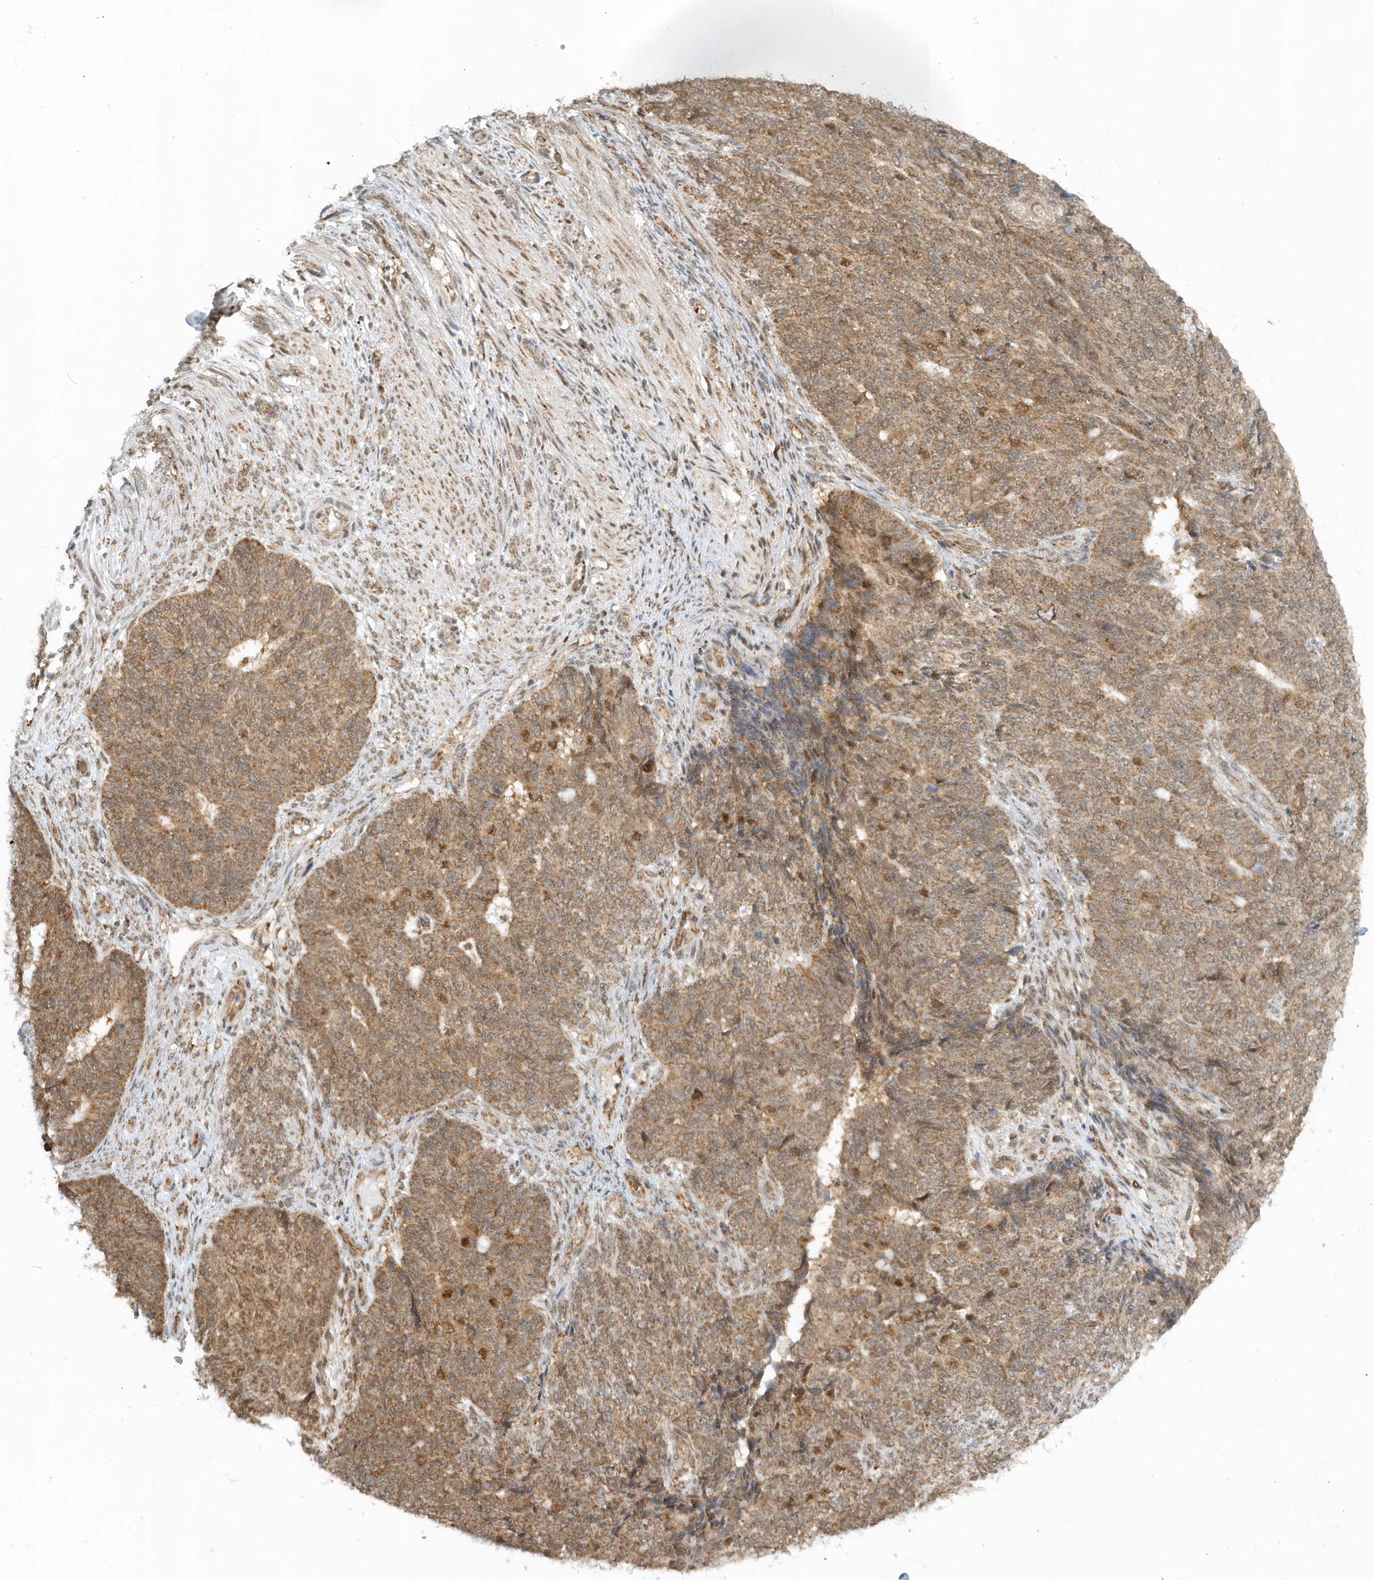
{"staining": {"intensity": "moderate", "quantity": ">75%", "location": "cytoplasmic/membranous,nuclear"}, "tissue": "endometrial cancer", "cell_type": "Tumor cells", "image_type": "cancer", "snomed": [{"axis": "morphology", "description": "Adenocarcinoma, NOS"}, {"axis": "topography", "description": "Endometrium"}], "caption": "Moderate cytoplasmic/membranous and nuclear expression is present in about >75% of tumor cells in endometrial adenocarcinoma. (brown staining indicates protein expression, while blue staining denotes nuclei).", "gene": "PSMD6", "patient": {"sex": "female", "age": 32}}